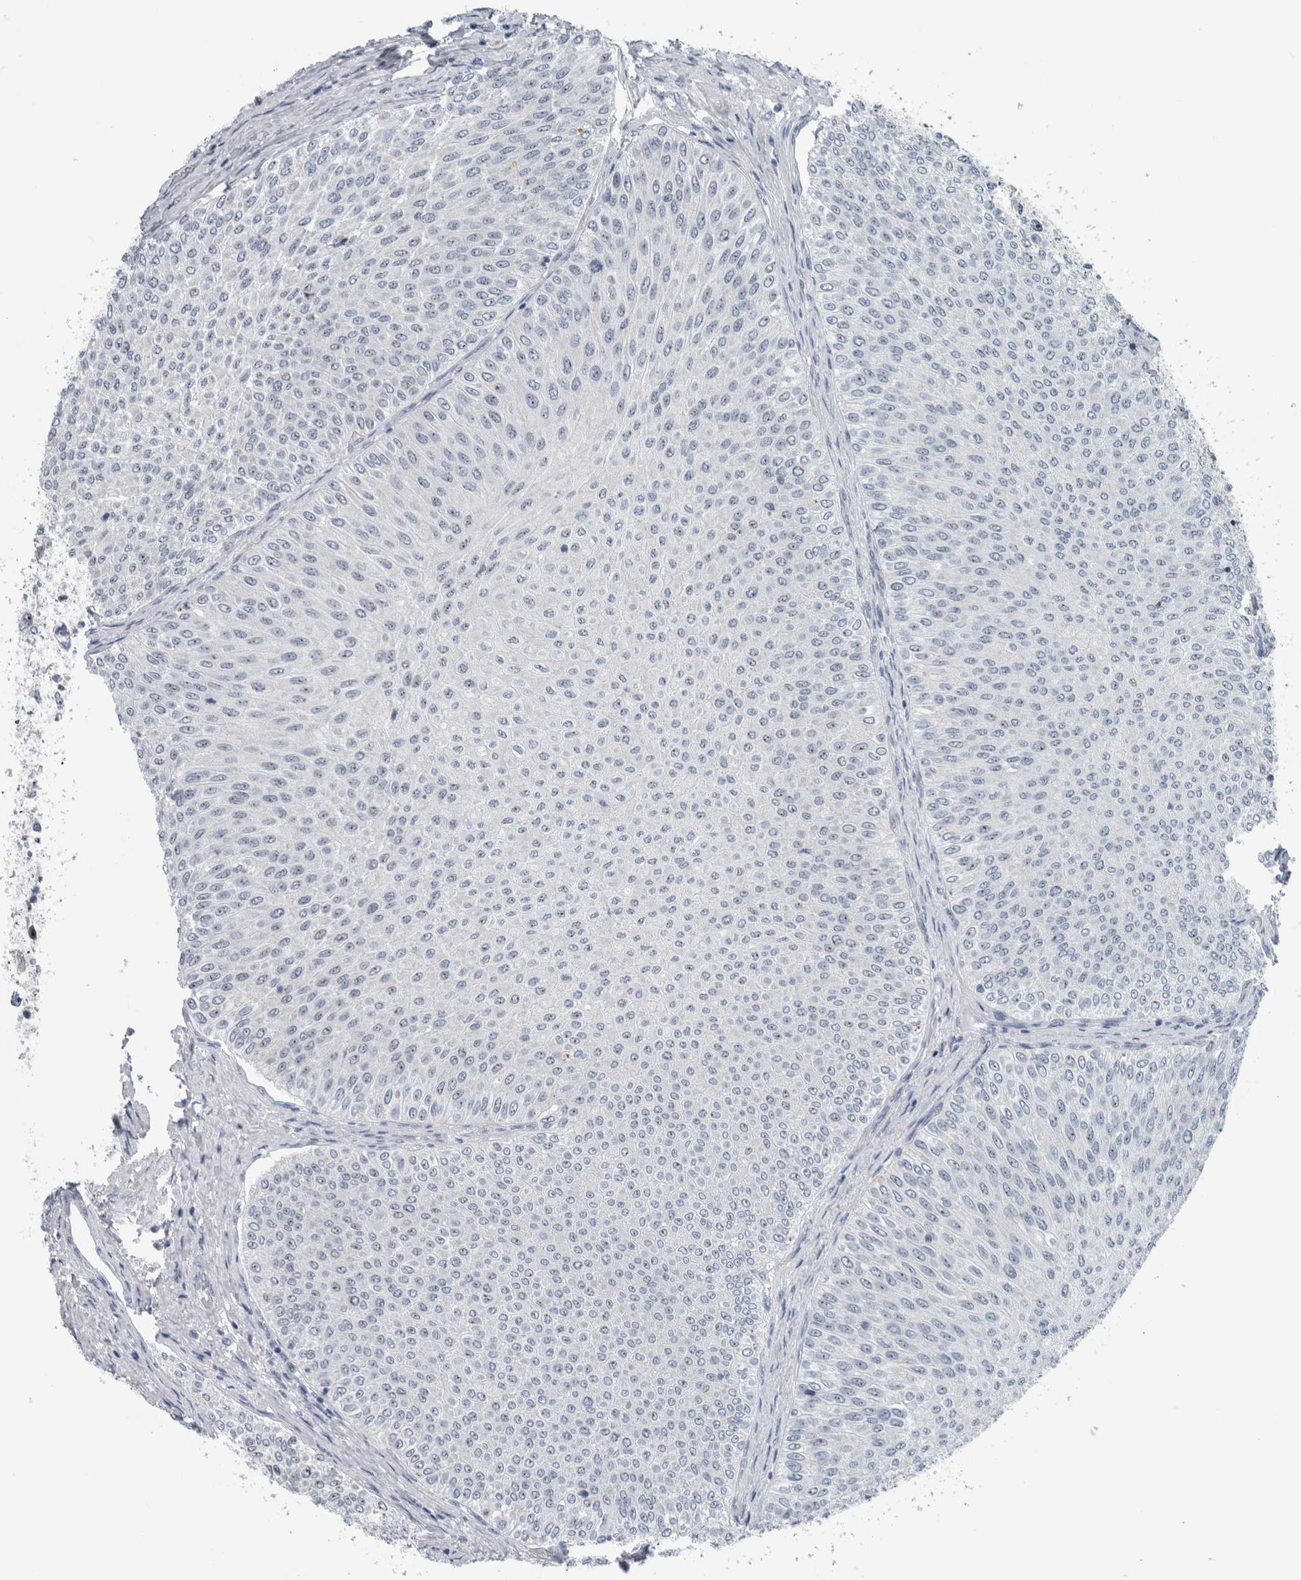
{"staining": {"intensity": "negative", "quantity": "none", "location": "none"}, "tissue": "urothelial cancer", "cell_type": "Tumor cells", "image_type": "cancer", "snomed": [{"axis": "morphology", "description": "Urothelial carcinoma, Low grade"}, {"axis": "topography", "description": "Urinary bladder"}], "caption": "Immunohistochemical staining of human urothelial carcinoma (low-grade) demonstrates no significant staining in tumor cells. (Immunohistochemistry, brightfield microscopy, high magnification).", "gene": "UTP6", "patient": {"sex": "male", "age": 78}}